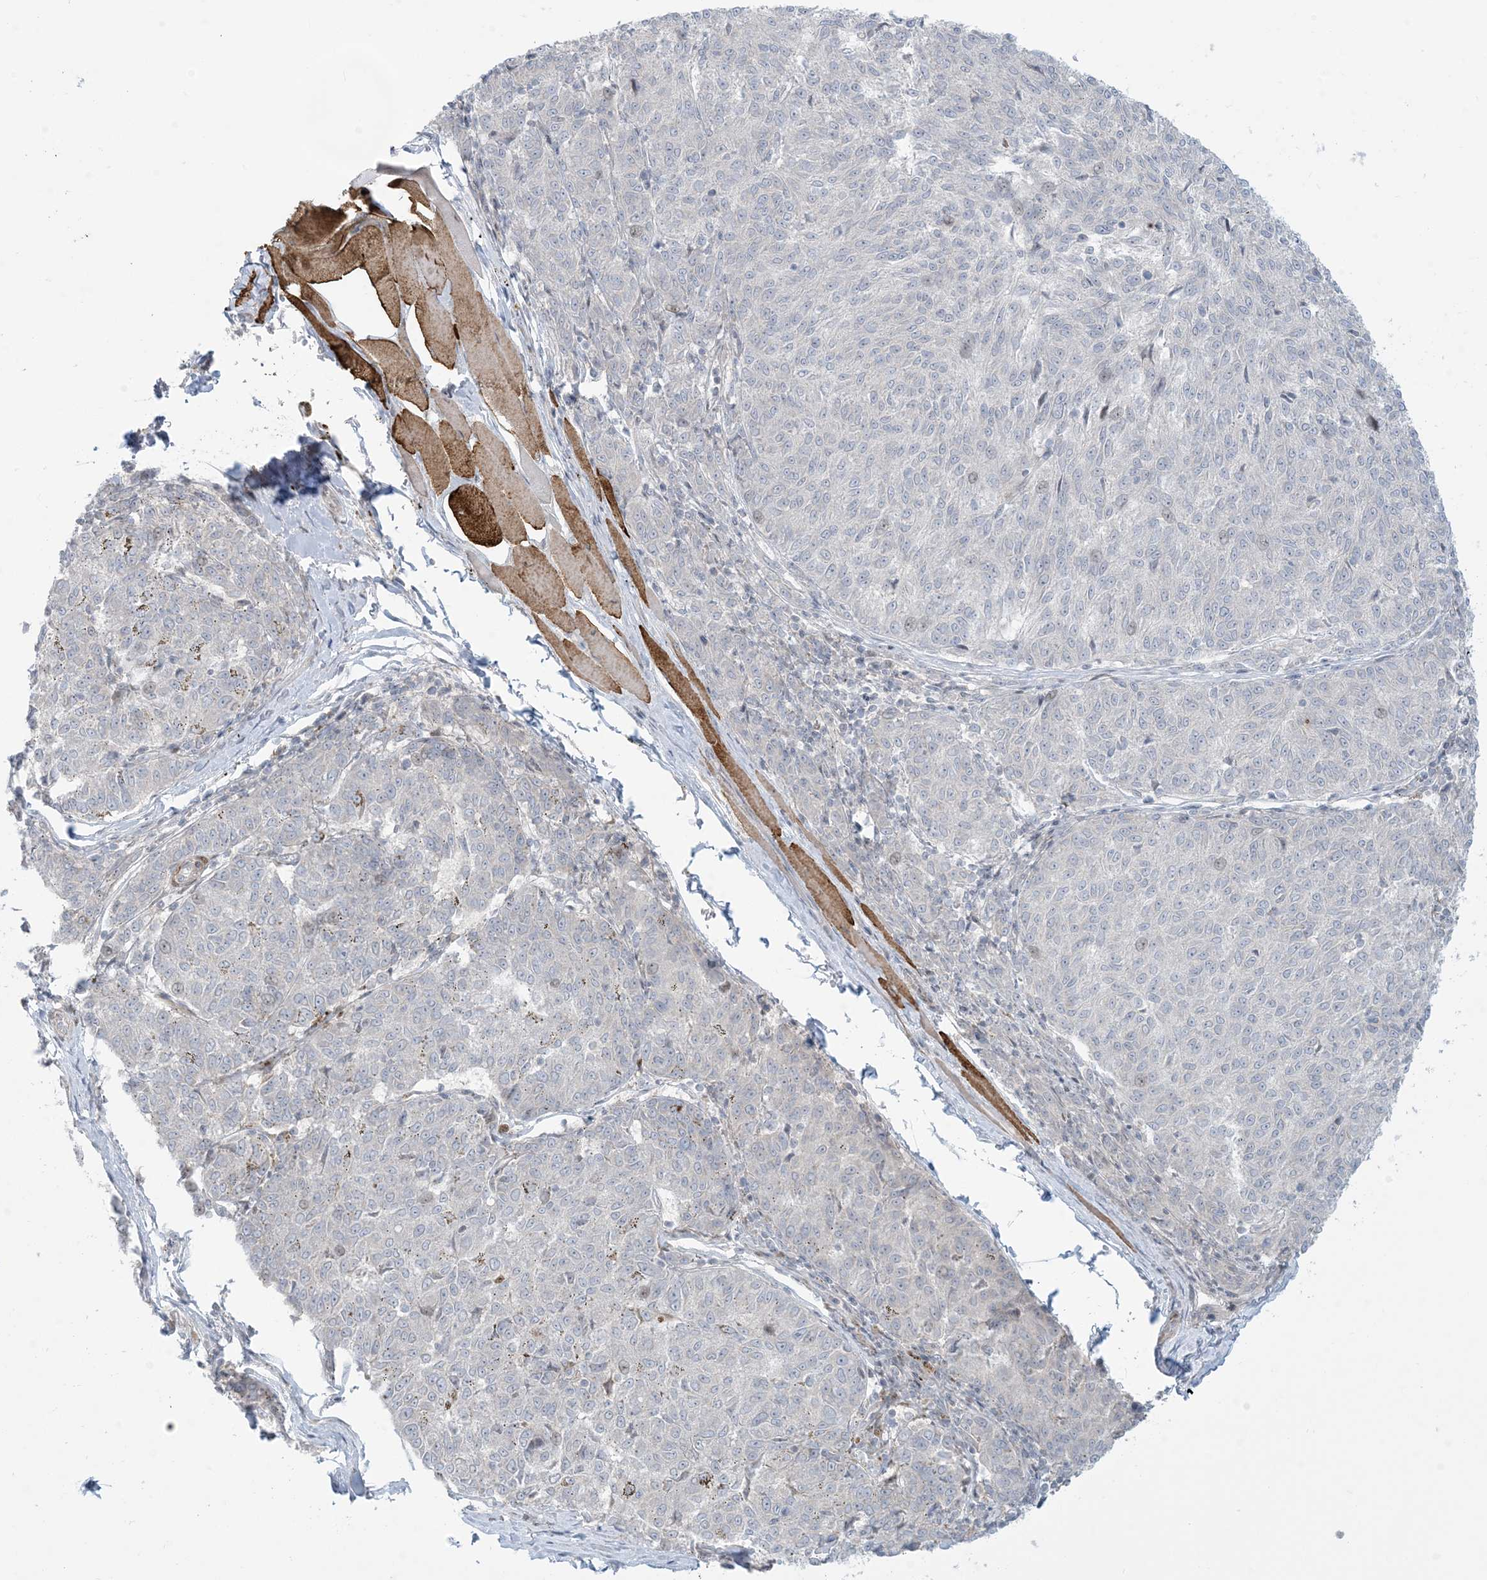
{"staining": {"intensity": "negative", "quantity": "none", "location": "none"}, "tissue": "melanoma", "cell_type": "Tumor cells", "image_type": "cancer", "snomed": [{"axis": "morphology", "description": "Malignant melanoma, NOS"}, {"axis": "topography", "description": "Skin"}], "caption": "DAB (3,3'-diaminobenzidine) immunohistochemical staining of melanoma exhibits no significant staining in tumor cells.", "gene": "AFTPH", "patient": {"sex": "female", "age": 72}}